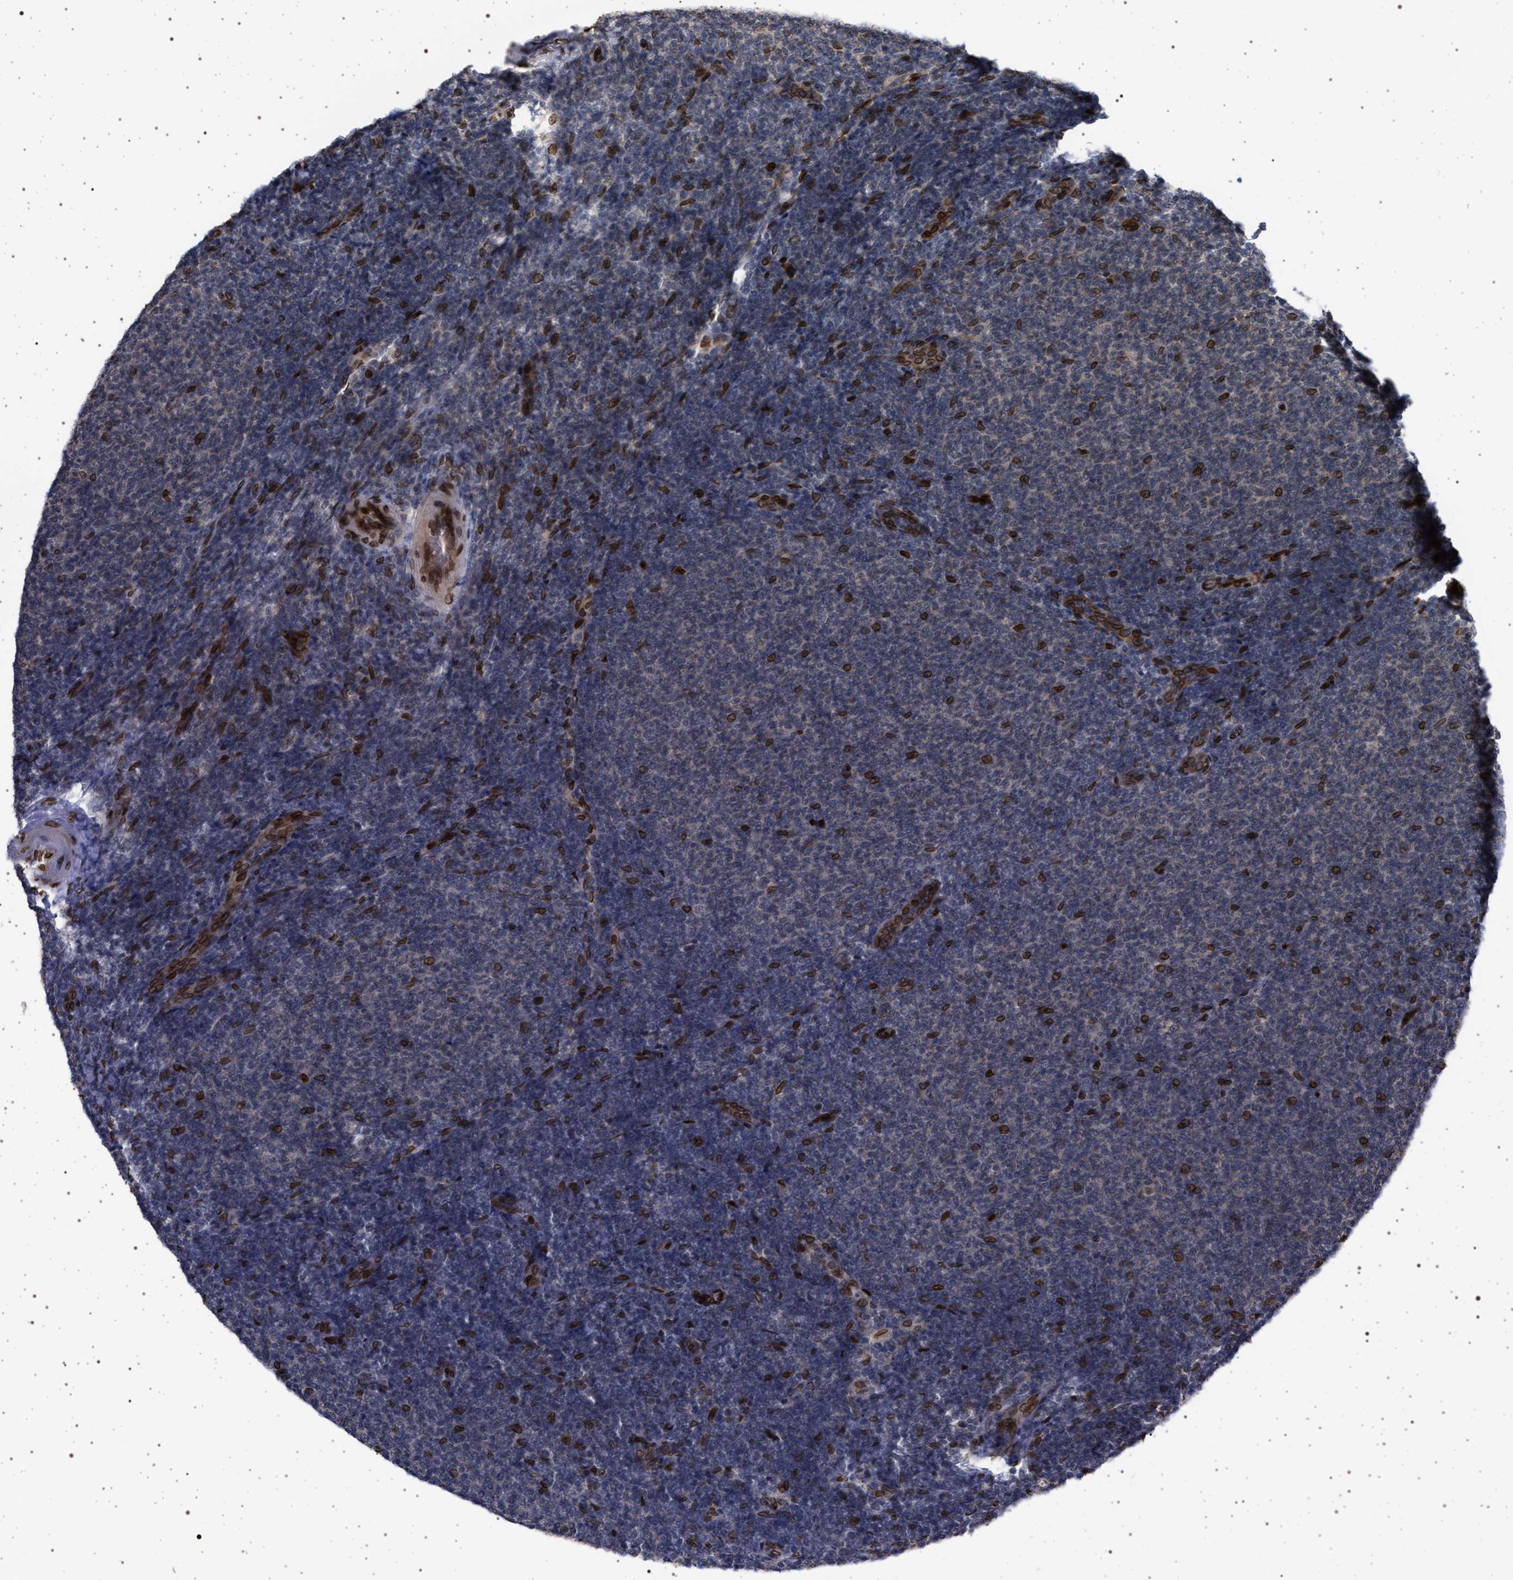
{"staining": {"intensity": "strong", "quantity": "<25%", "location": "nuclear"}, "tissue": "lymphoma", "cell_type": "Tumor cells", "image_type": "cancer", "snomed": [{"axis": "morphology", "description": "Malignant lymphoma, non-Hodgkin's type, Low grade"}, {"axis": "topography", "description": "Lymph node"}], "caption": "Immunohistochemical staining of low-grade malignant lymphoma, non-Hodgkin's type demonstrates medium levels of strong nuclear staining in approximately <25% of tumor cells.", "gene": "ING2", "patient": {"sex": "male", "age": 66}}